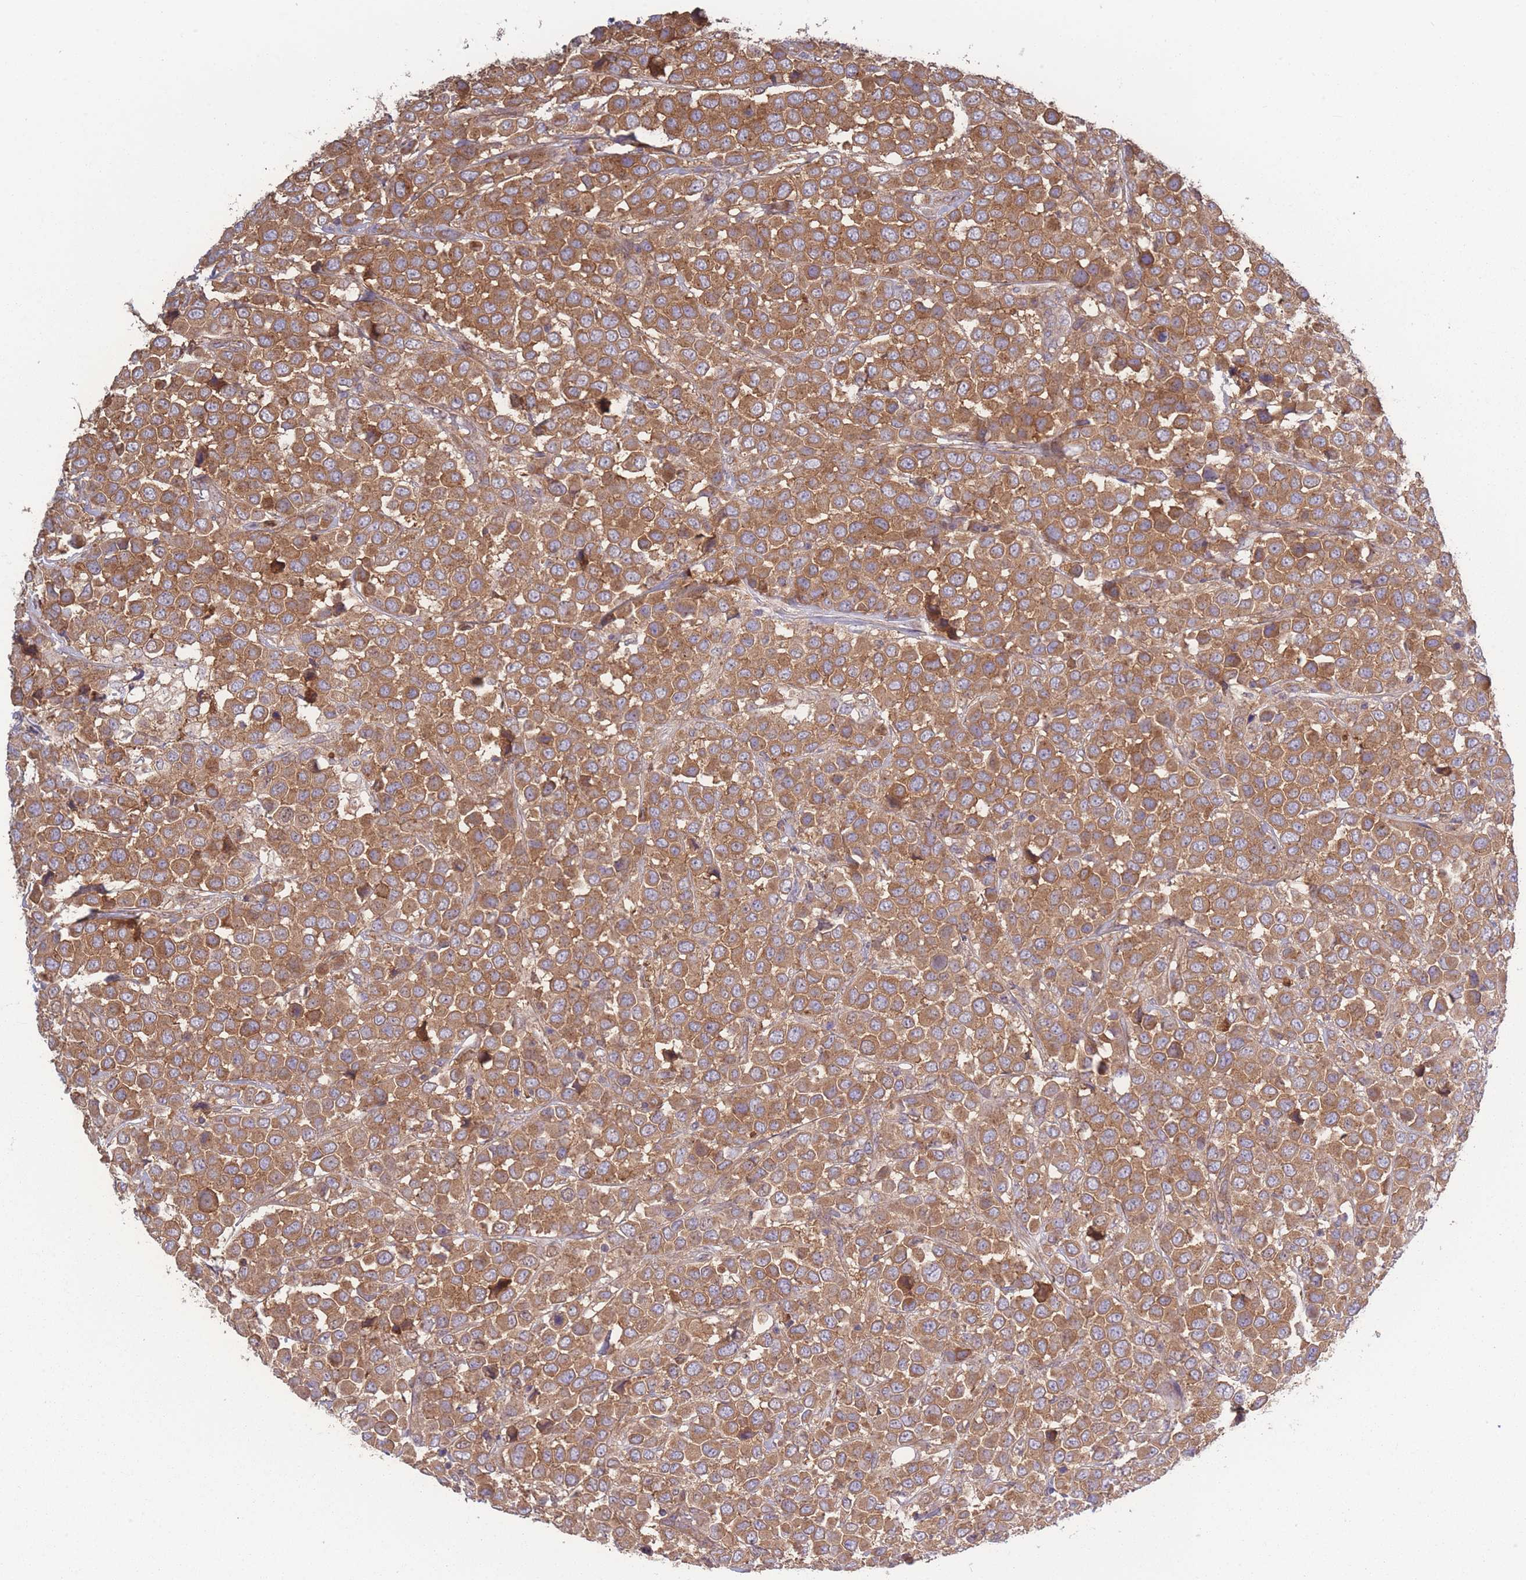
{"staining": {"intensity": "moderate", "quantity": ">75%", "location": "cytoplasmic/membranous"}, "tissue": "breast cancer", "cell_type": "Tumor cells", "image_type": "cancer", "snomed": [{"axis": "morphology", "description": "Duct carcinoma"}, {"axis": "topography", "description": "Breast"}], "caption": "An image showing moderate cytoplasmic/membranous expression in about >75% of tumor cells in breast cancer, as visualized by brown immunohistochemical staining.", "gene": "STEAP3", "patient": {"sex": "female", "age": 61}}